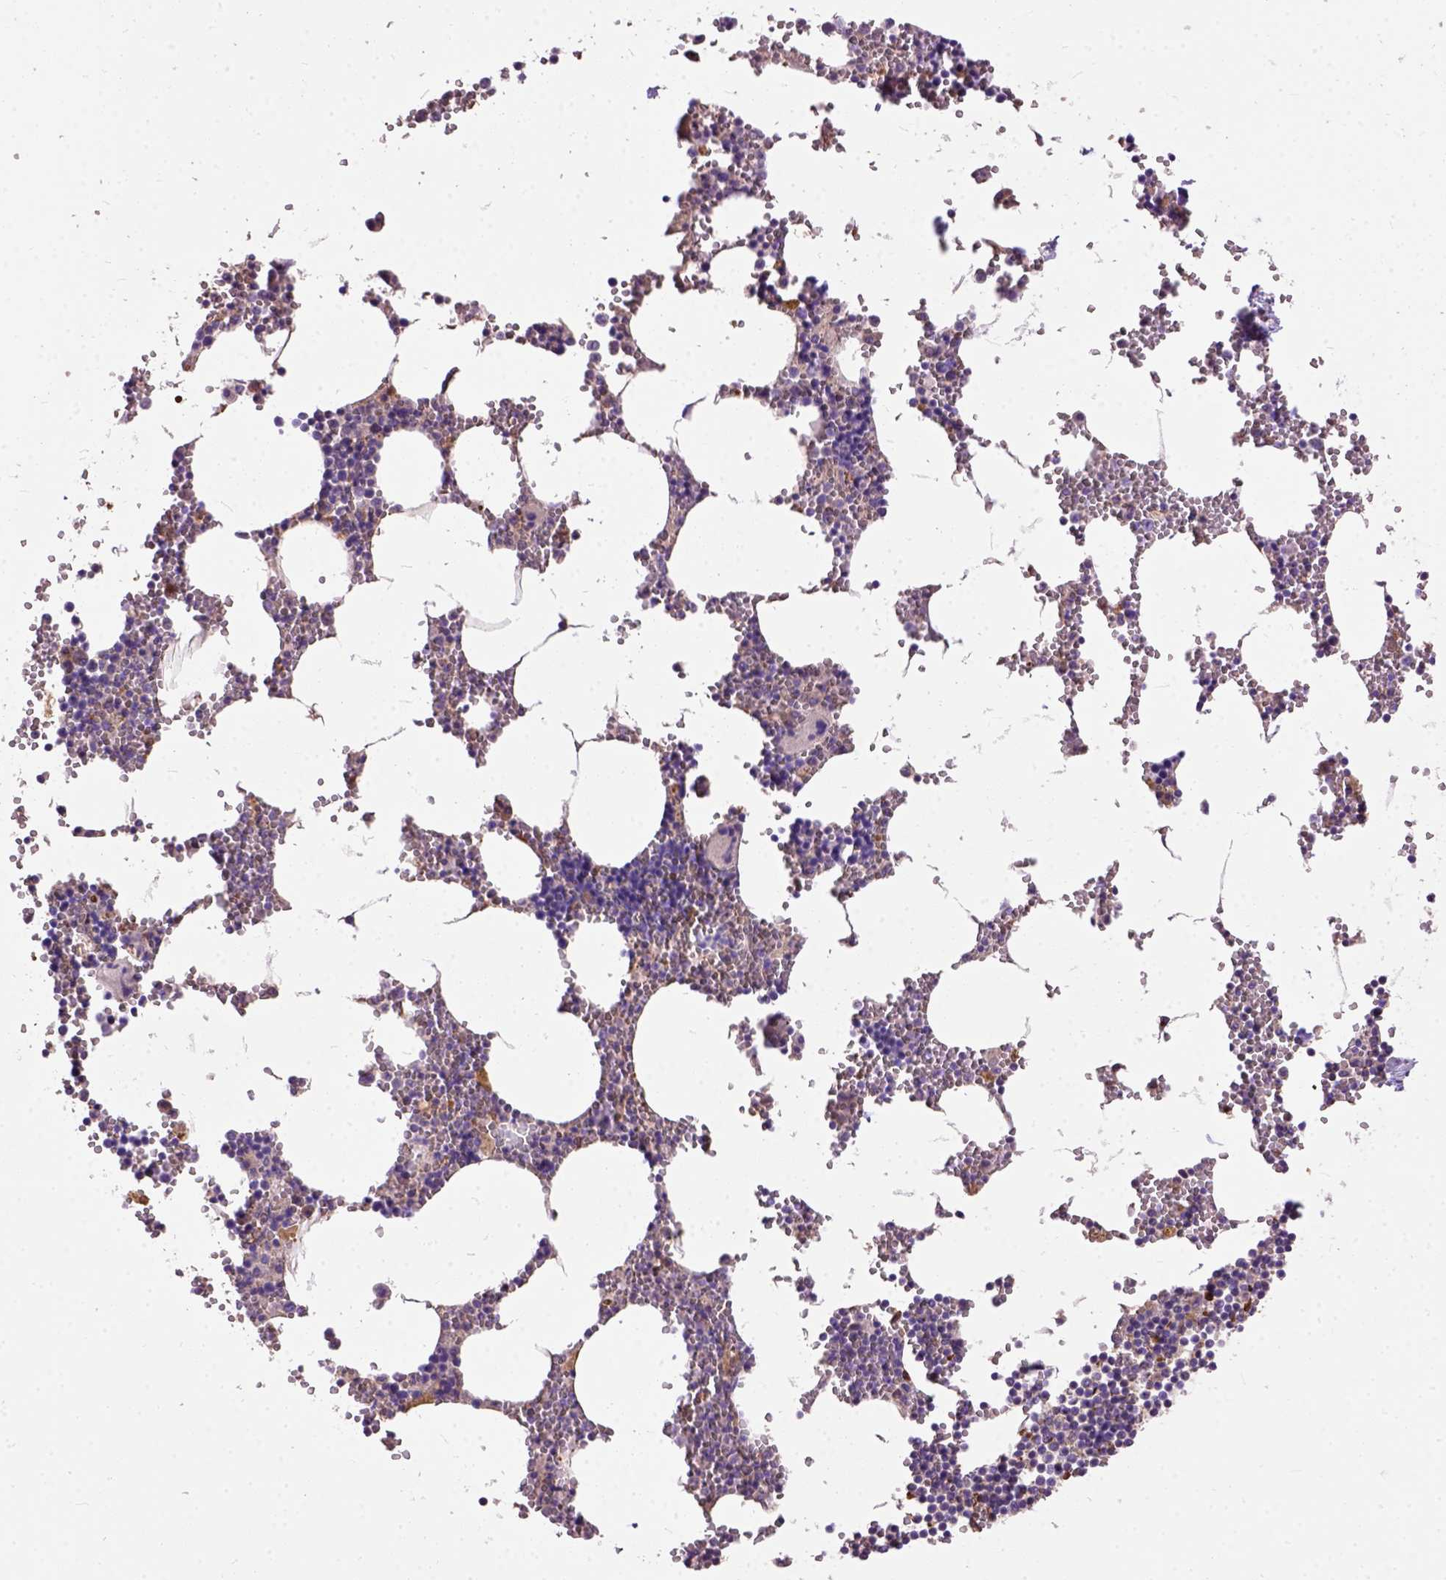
{"staining": {"intensity": "moderate", "quantity": "<25%", "location": "cytoplasmic/membranous"}, "tissue": "bone marrow", "cell_type": "Hematopoietic cells", "image_type": "normal", "snomed": [{"axis": "morphology", "description": "Normal tissue, NOS"}, {"axis": "topography", "description": "Bone marrow"}], "caption": "The micrograph exhibits staining of normal bone marrow, revealing moderate cytoplasmic/membranous protein staining (brown color) within hematopoietic cells.", "gene": "SEMA4F", "patient": {"sex": "male", "age": 54}}